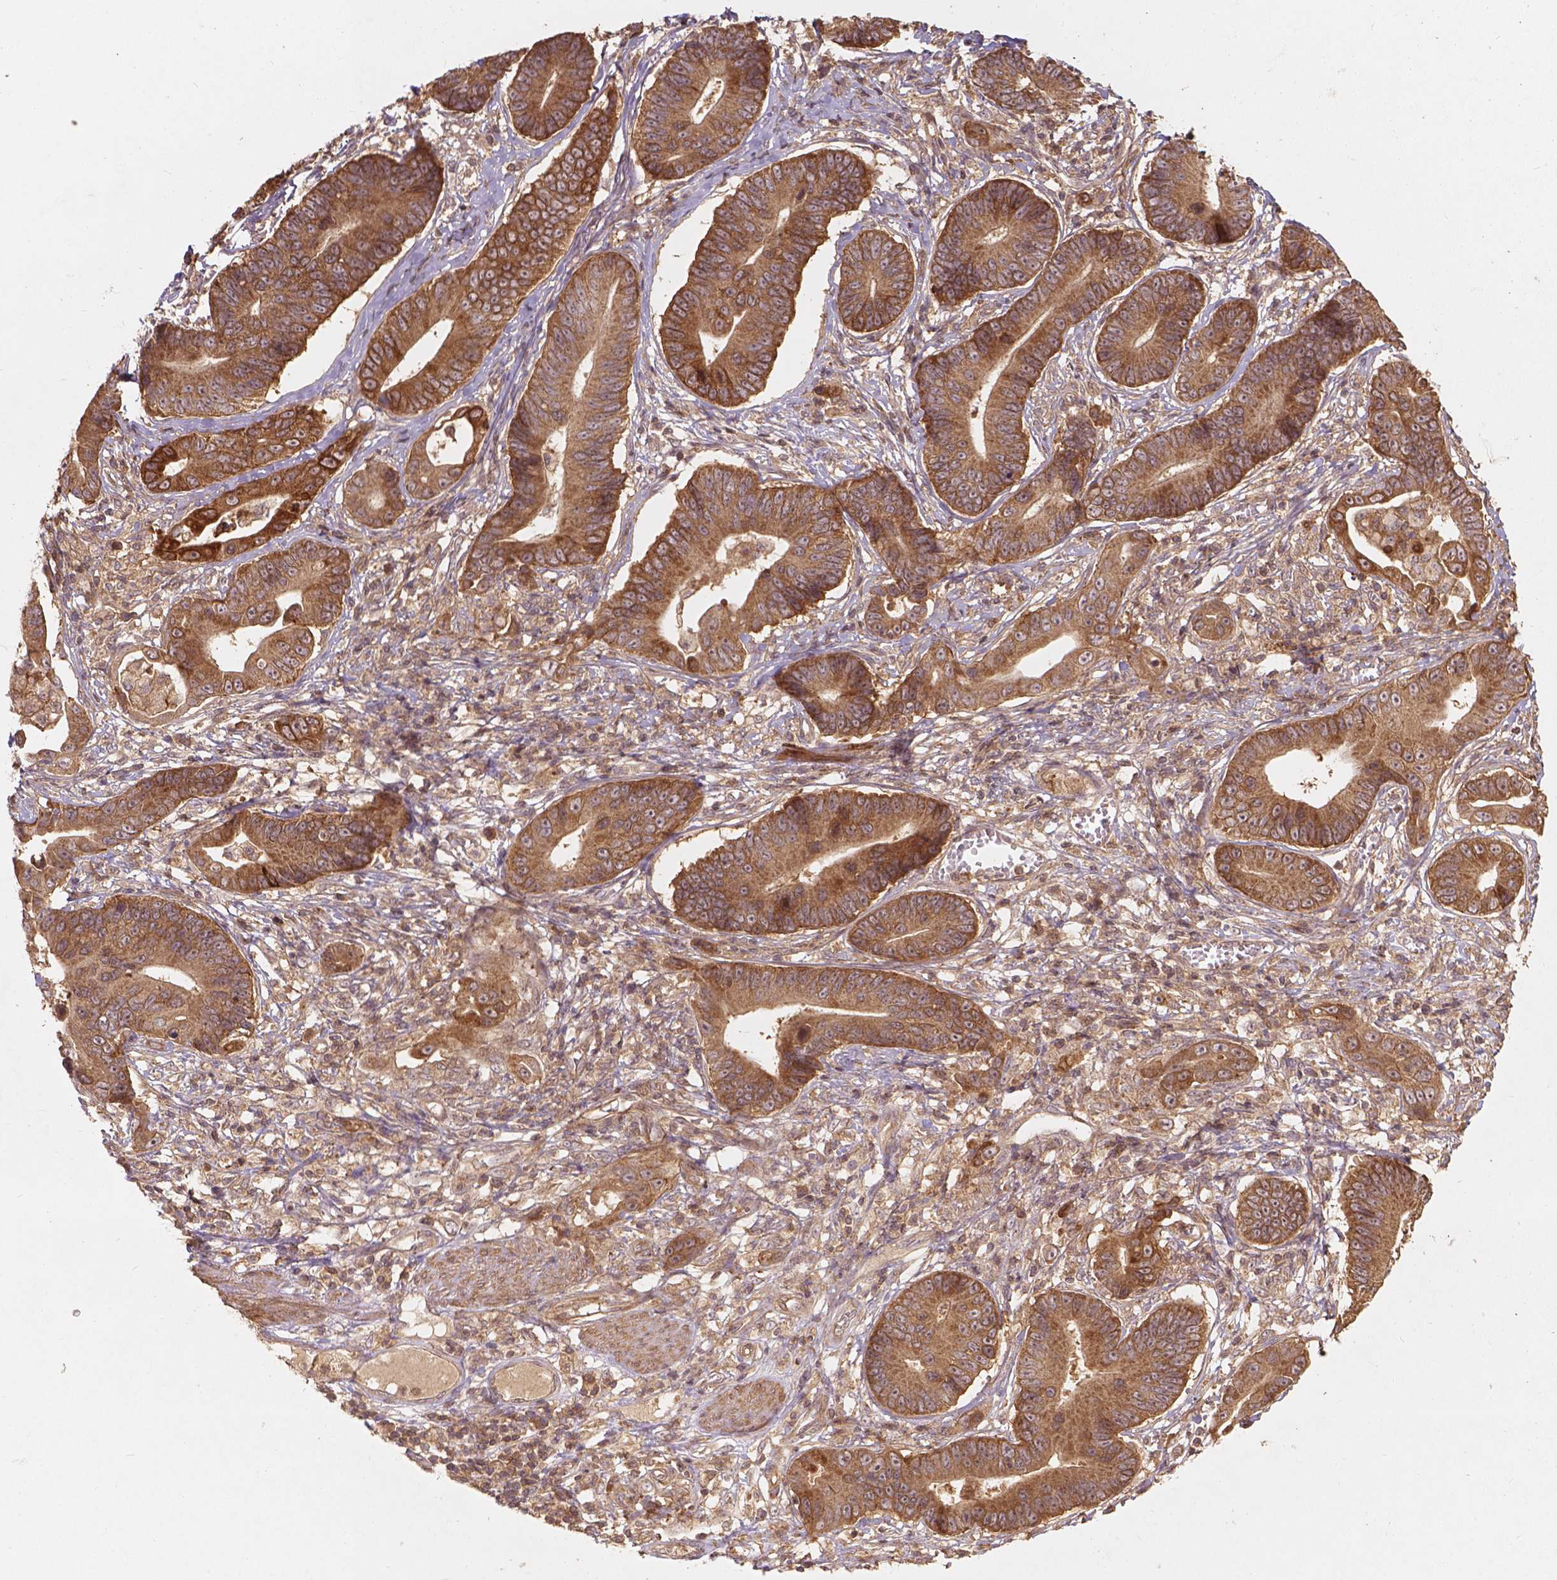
{"staining": {"intensity": "moderate", "quantity": ">75%", "location": "cytoplasmic/membranous"}, "tissue": "stomach cancer", "cell_type": "Tumor cells", "image_type": "cancer", "snomed": [{"axis": "morphology", "description": "Adenocarcinoma, NOS"}, {"axis": "topography", "description": "Stomach"}], "caption": "A histopathology image of stomach cancer stained for a protein demonstrates moderate cytoplasmic/membranous brown staining in tumor cells.", "gene": "XPR1", "patient": {"sex": "male", "age": 84}}